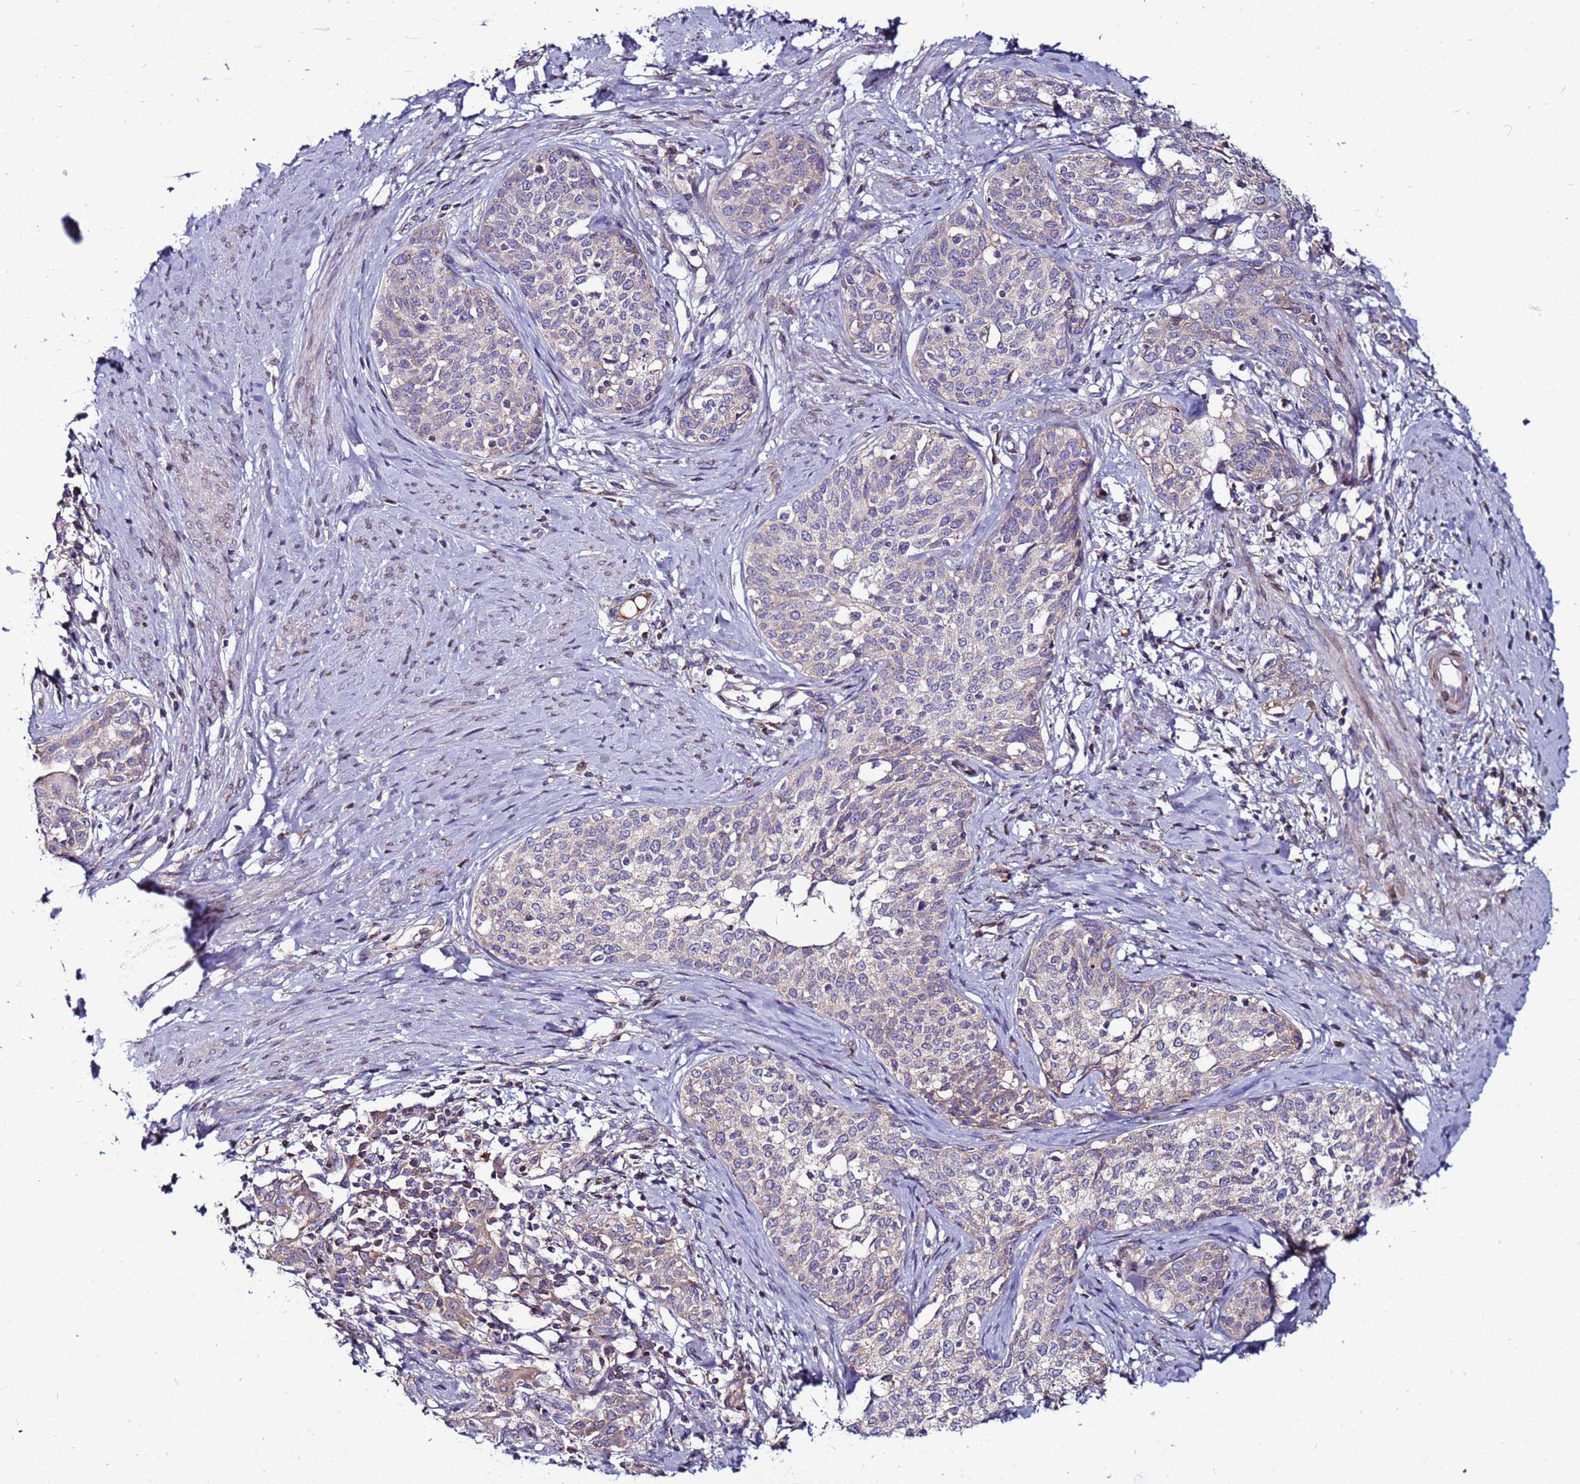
{"staining": {"intensity": "negative", "quantity": "none", "location": "none"}, "tissue": "cervical cancer", "cell_type": "Tumor cells", "image_type": "cancer", "snomed": [{"axis": "morphology", "description": "Squamous cell carcinoma, NOS"}, {"axis": "morphology", "description": "Adenocarcinoma, NOS"}, {"axis": "topography", "description": "Cervix"}], "caption": "IHC image of neoplastic tissue: human cervical cancer stained with DAB (3,3'-diaminobenzidine) exhibits no significant protein staining in tumor cells.", "gene": "CCDC71", "patient": {"sex": "female", "age": 52}}